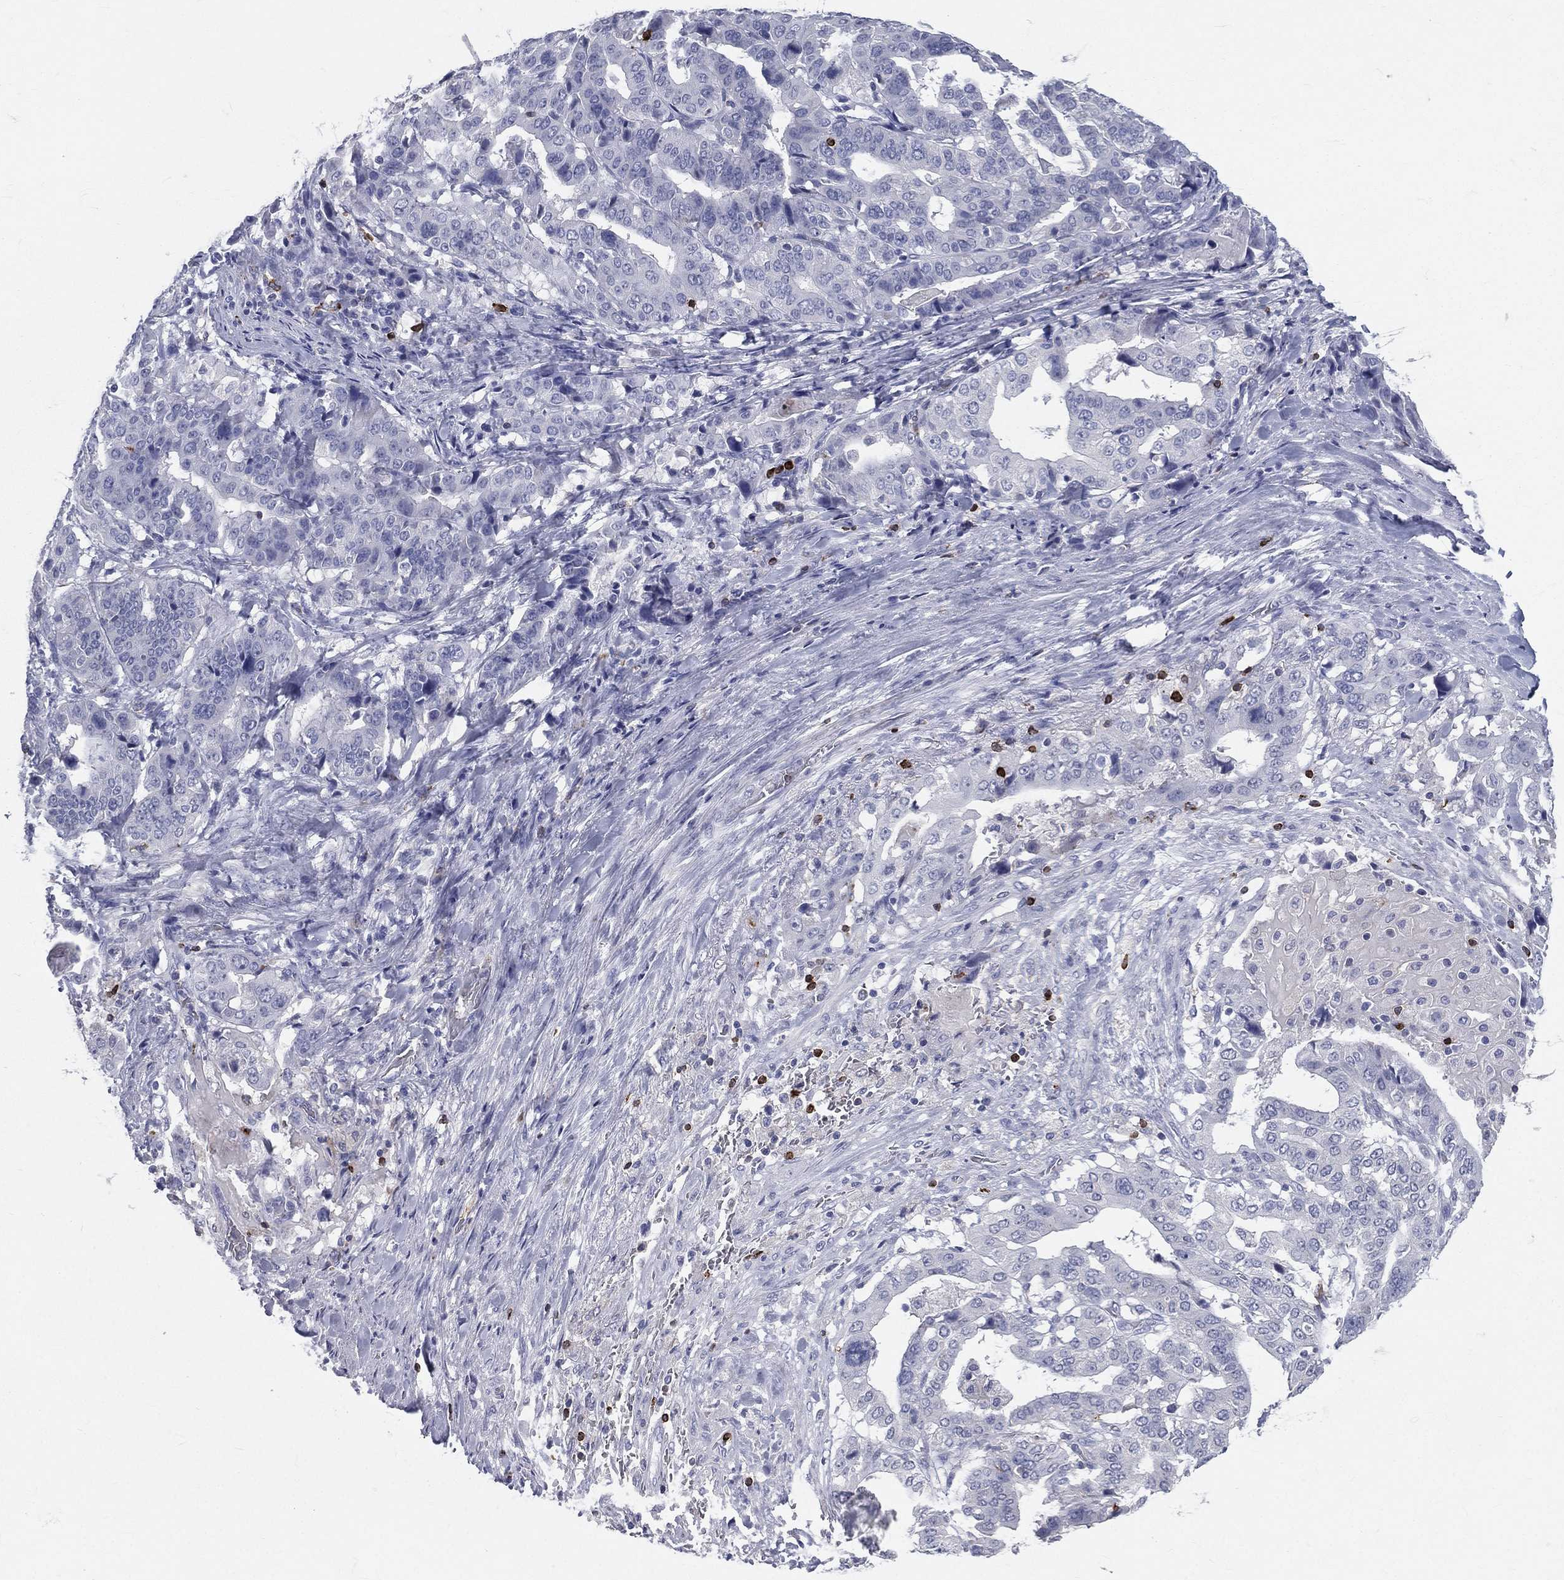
{"staining": {"intensity": "negative", "quantity": "none", "location": "none"}, "tissue": "stomach cancer", "cell_type": "Tumor cells", "image_type": "cancer", "snomed": [{"axis": "morphology", "description": "Adenocarcinoma, NOS"}, {"axis": "topography", "description": "Stomach"}], "caption": "IHC of human stomach adenocarcinoma reveals no staining in tumor cells.", "gene": "CTSW", "patient": {"sex": "male", "age": 48}}